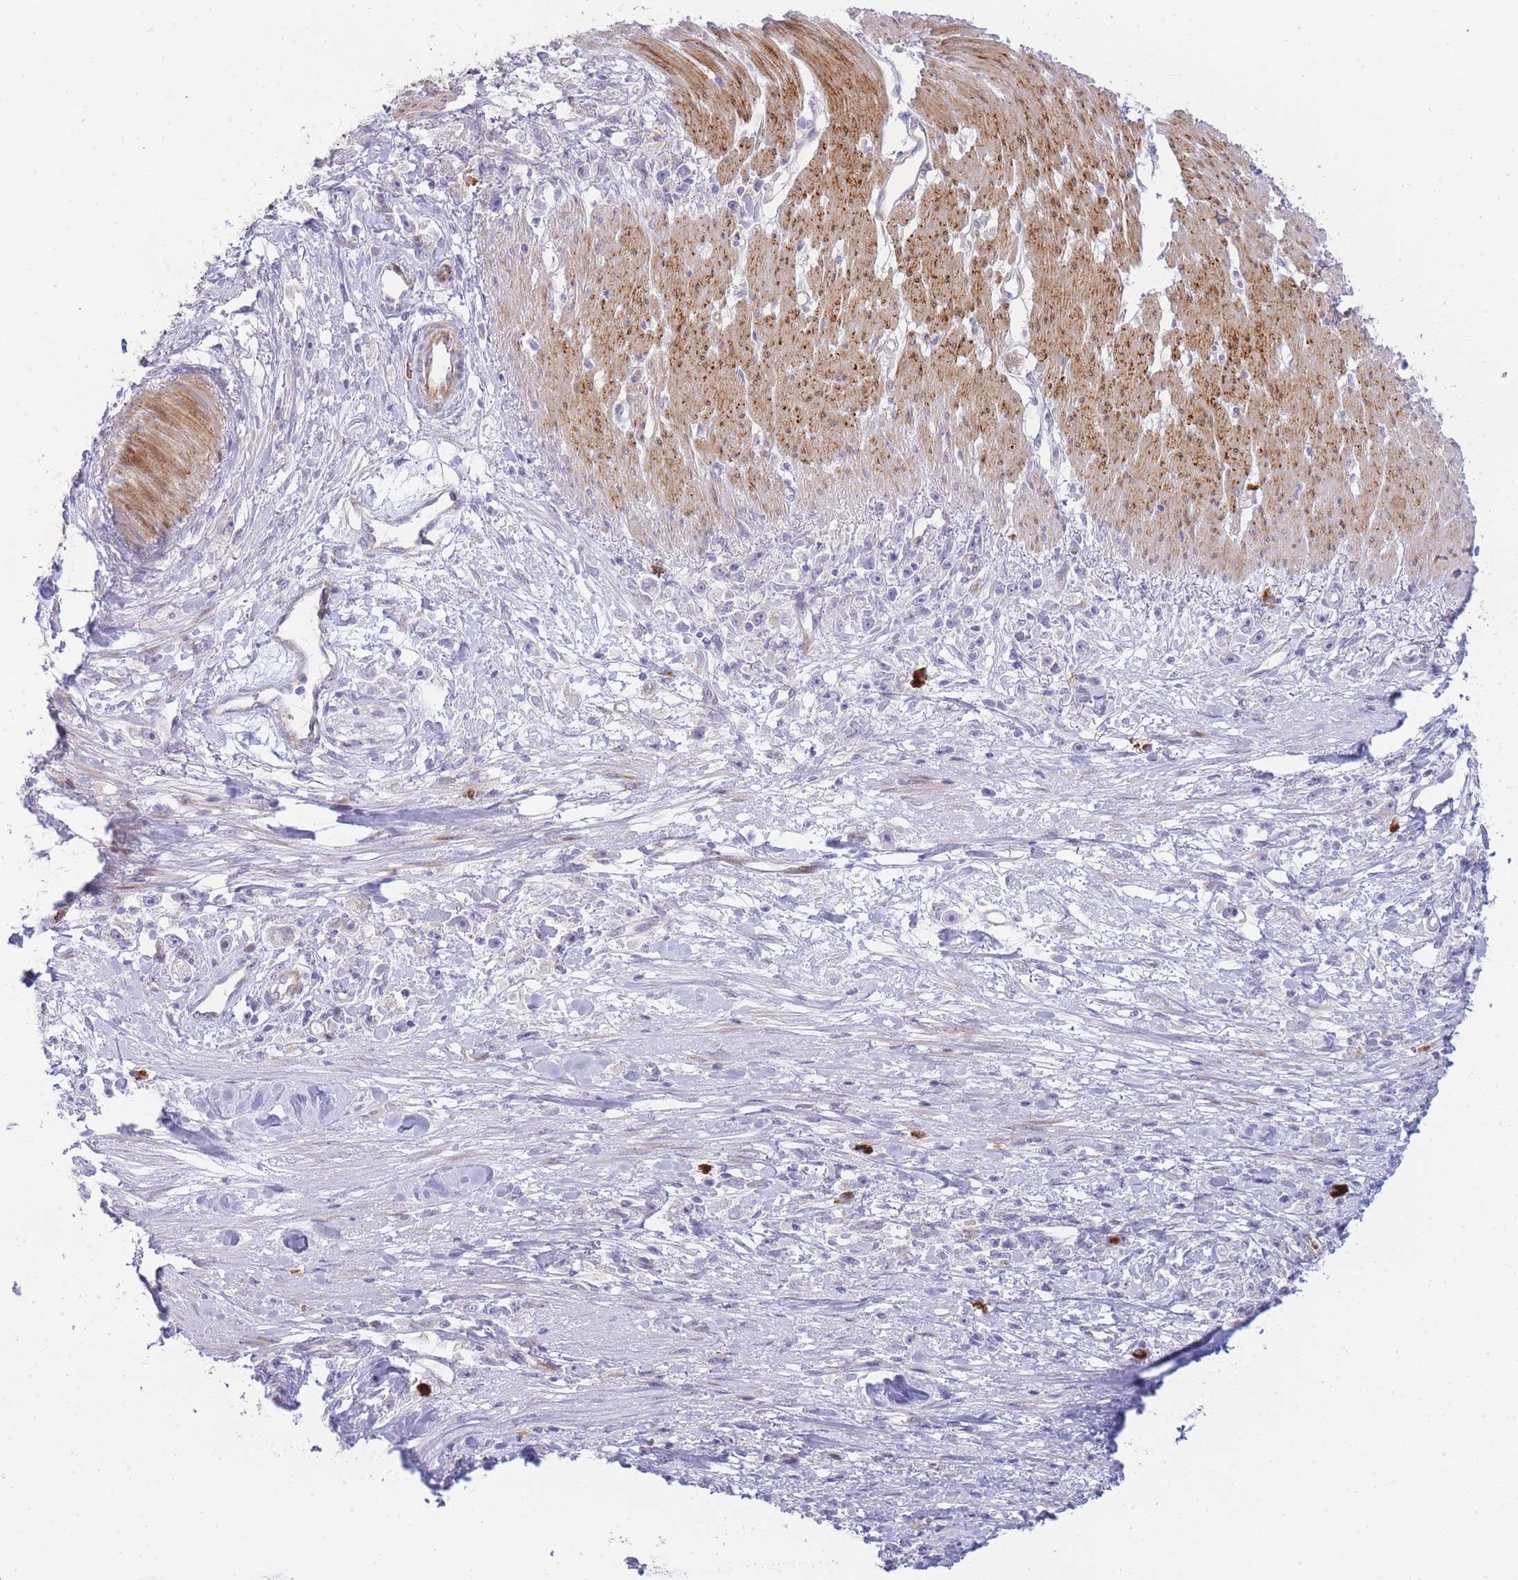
{"staining": {"intensity": "negative", "quantity": "none", "location": "none"}, "tissue": "stomach cancer", "cell_type": "Tumor cells", "image_type": "cancer", "snomed": [{"axis": "morphology", "description": "Adenocarcinoma, NOS"}, {"axis": "topography", "description": "Stomach"}], "caption": "Immunohistochemical staining of human stomach cancer demonstrates no significant staining in tumor cells.", "gene": "ATP5MC2", "patient": {"sex": "female", "age": 59}}